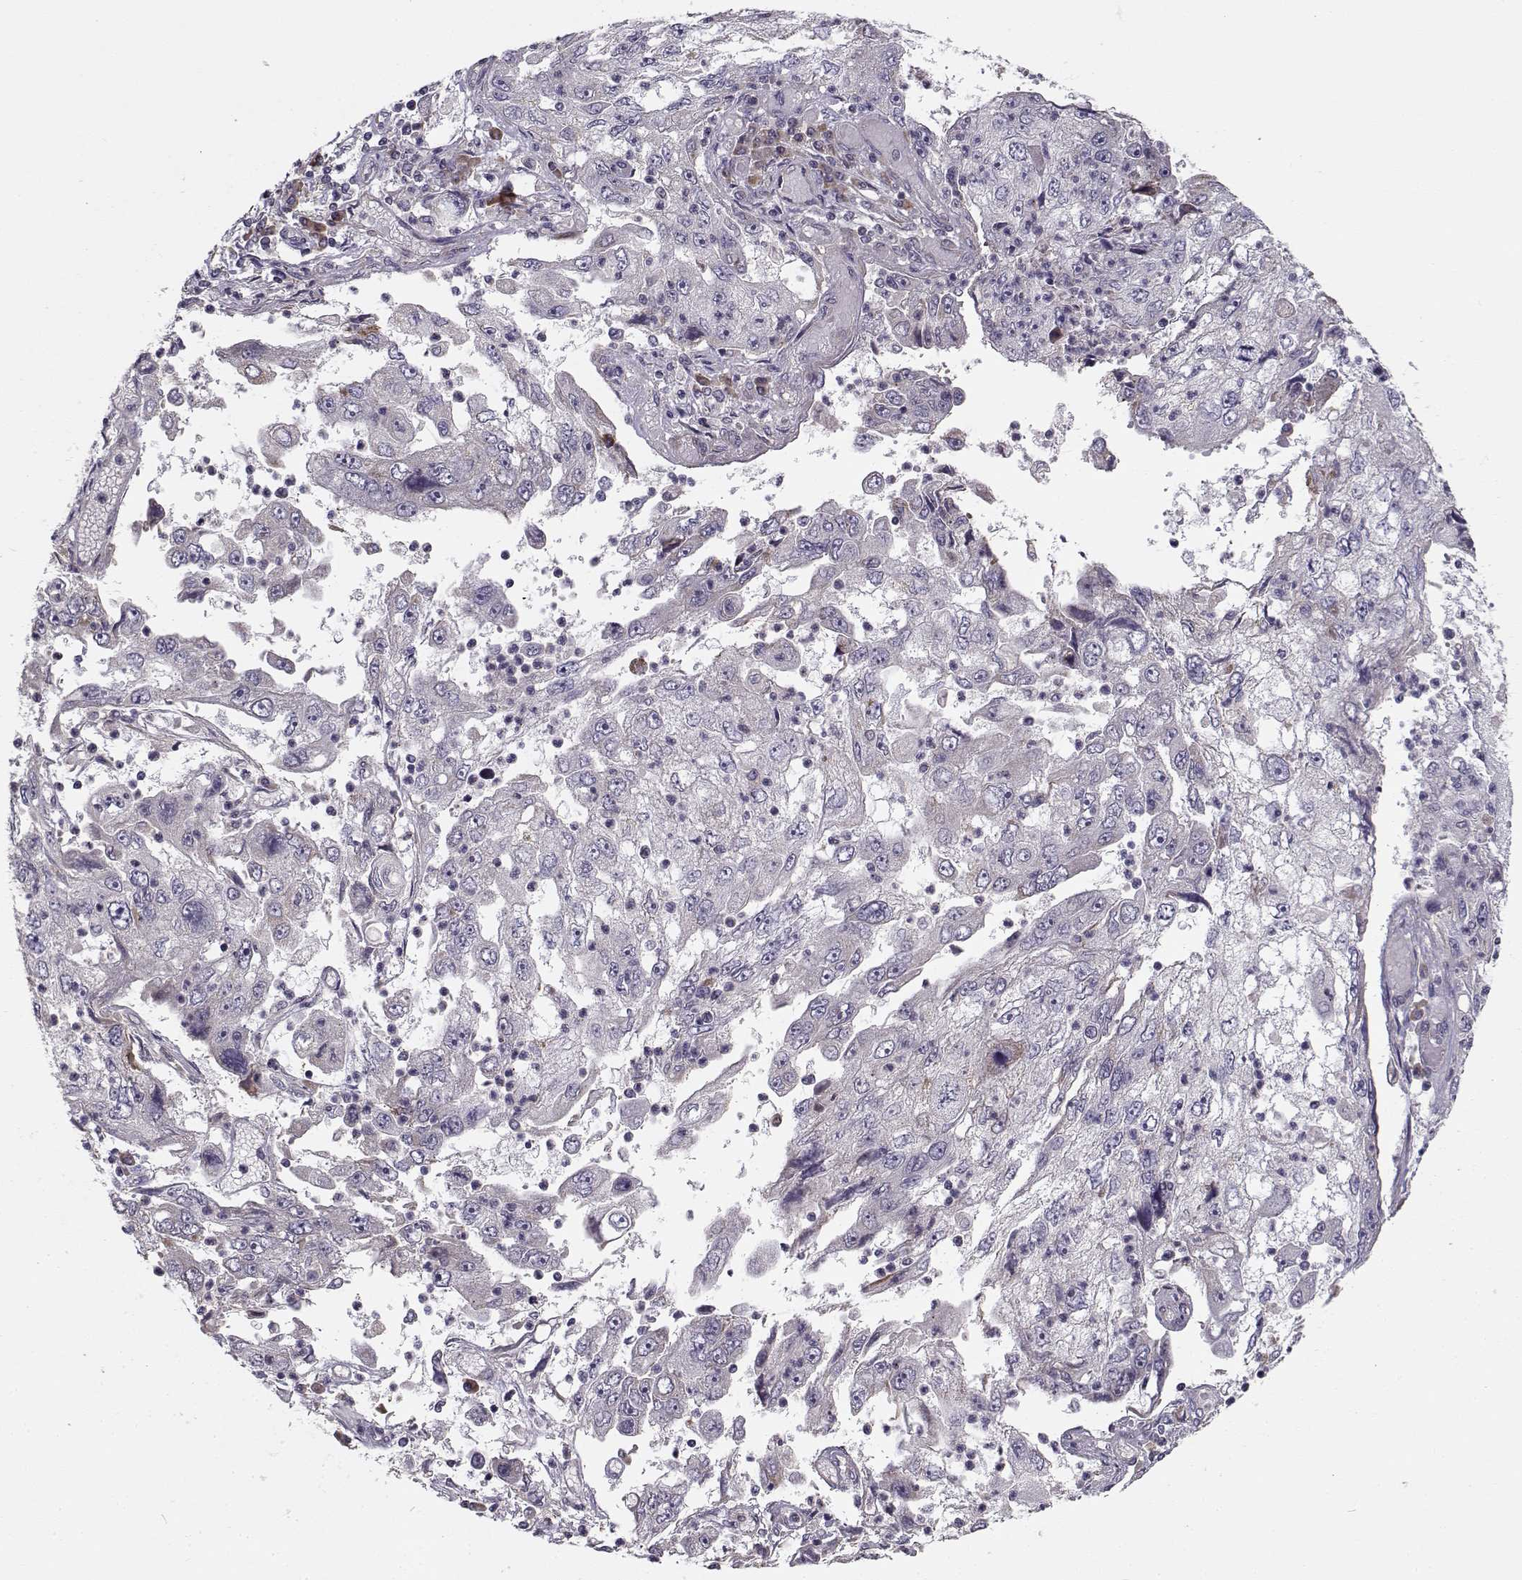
{"staining": {"intensity": "negative", "quantity": "none", "location": "none"}, "tissue": "cervical cancer", "cell_type": "Tumor cells", "image_type": "cancer", "snomed": [{"axis": "morphology", "description": "Squamous cell carcinoma, NOS"}, {"axis": "topography", "description": "Cervix"}], "caption": "Image shows no significant protein expression in tumor cells of squamous cell carcinoma (cervical).", "gene": "ENTPD8", "patient": {"sex": "female", "age": 36}}